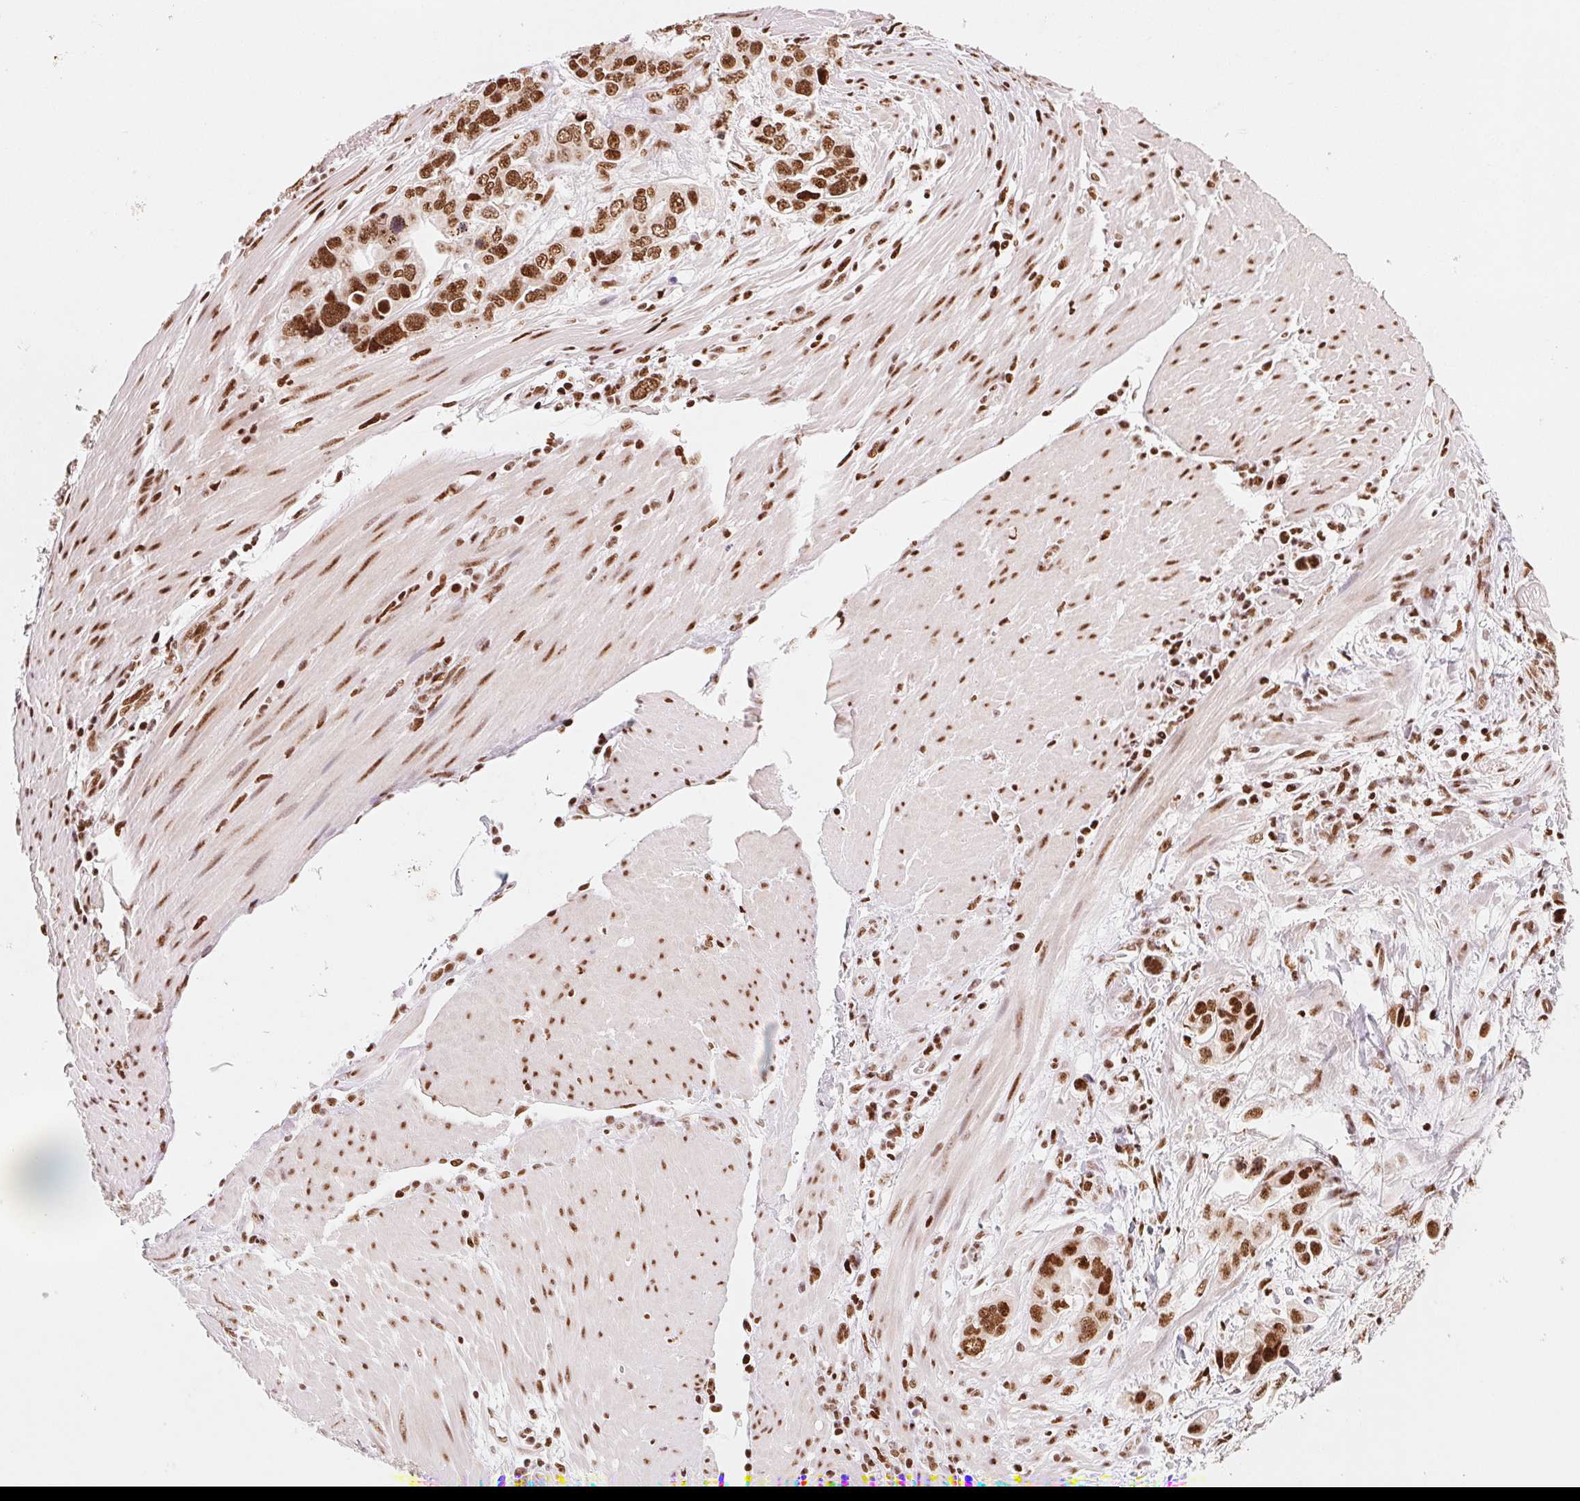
{"staining": {"intensity": "strong", "quantity": ">75%", "location": "nuclear"}, "tissue": "stomach cancer", "cell_type": "Tumor cells", "image_type": "cancer", "snomed": [{"axis": "morphology", "description": "Adenocarcinoma, NOS"}, {"axis": "topography", "description": "Stomach, lower"}], "caption": "Protein expression analysis of stomach cancer (adenocarcinoma) displays strong nuclear expression in approximately >75% of tumor cells. The staining was performed using DAB (3,3'-diaminobenzidine), with brown indicating positive protein expression. Nuclei are stained blue with hematoxylin.", "gene": "NXF1", "patient": {"sex": "female", "age": 93}}